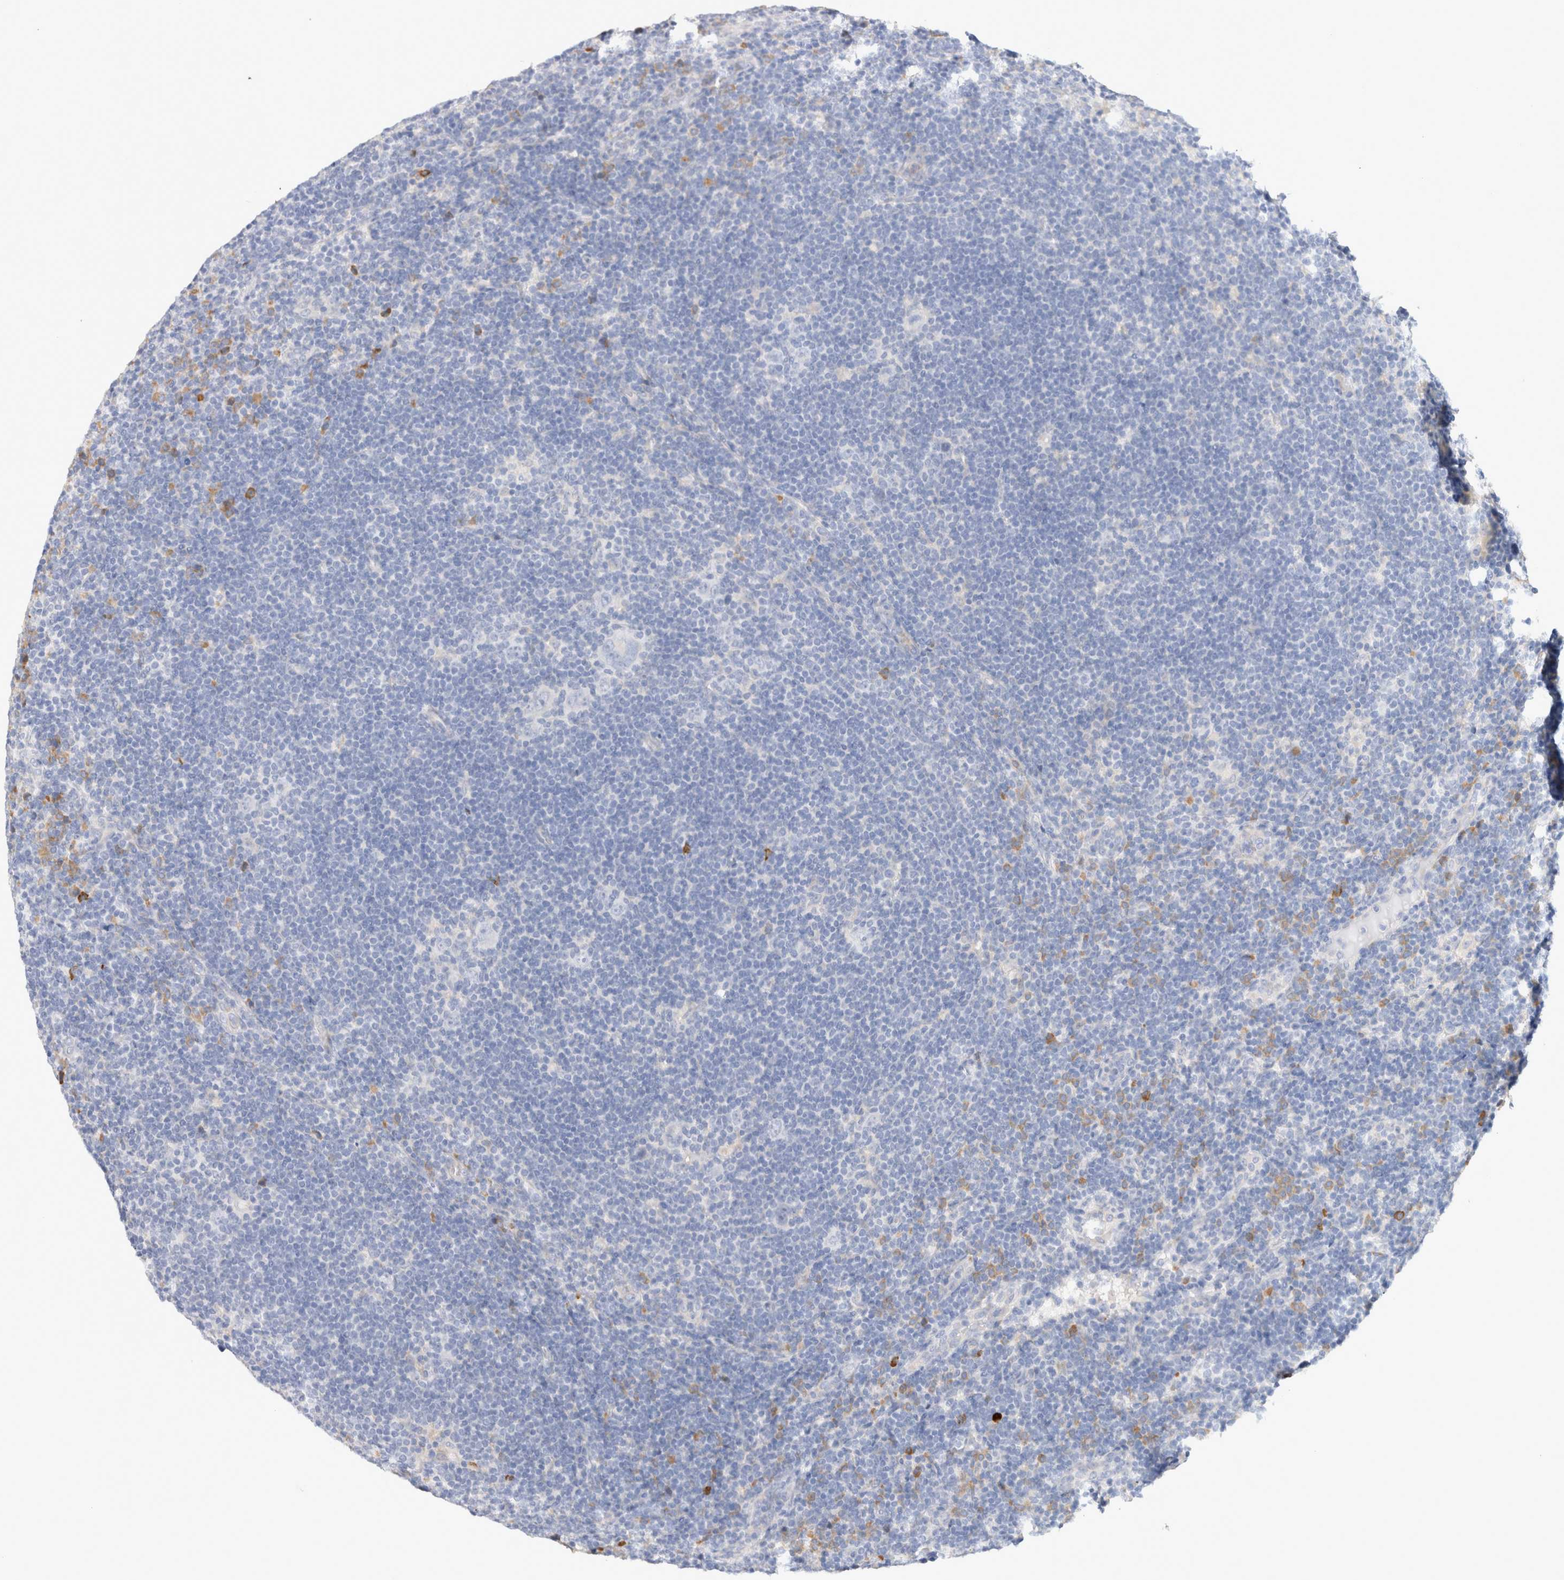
{"staining": {"intensity": "negative", "quantity": "none", "location": "none"}, "tissue": "lymphoma", "cell_type": "Tumor cells", "image_type": "cancer", "snomed": [{"axis": "morphology", "description": "Hodgkin's disease, NOS"}, {"axis": "topography", "description": "Lymph node"}], "caption": "A high-resolution image shows immunohistochemistry (IHC) staining of Hodgkin's disease, which shows no significant staining in tumor cells.", "gene": "GADD45G", "patient": {"sex": "female", "age": 57}}